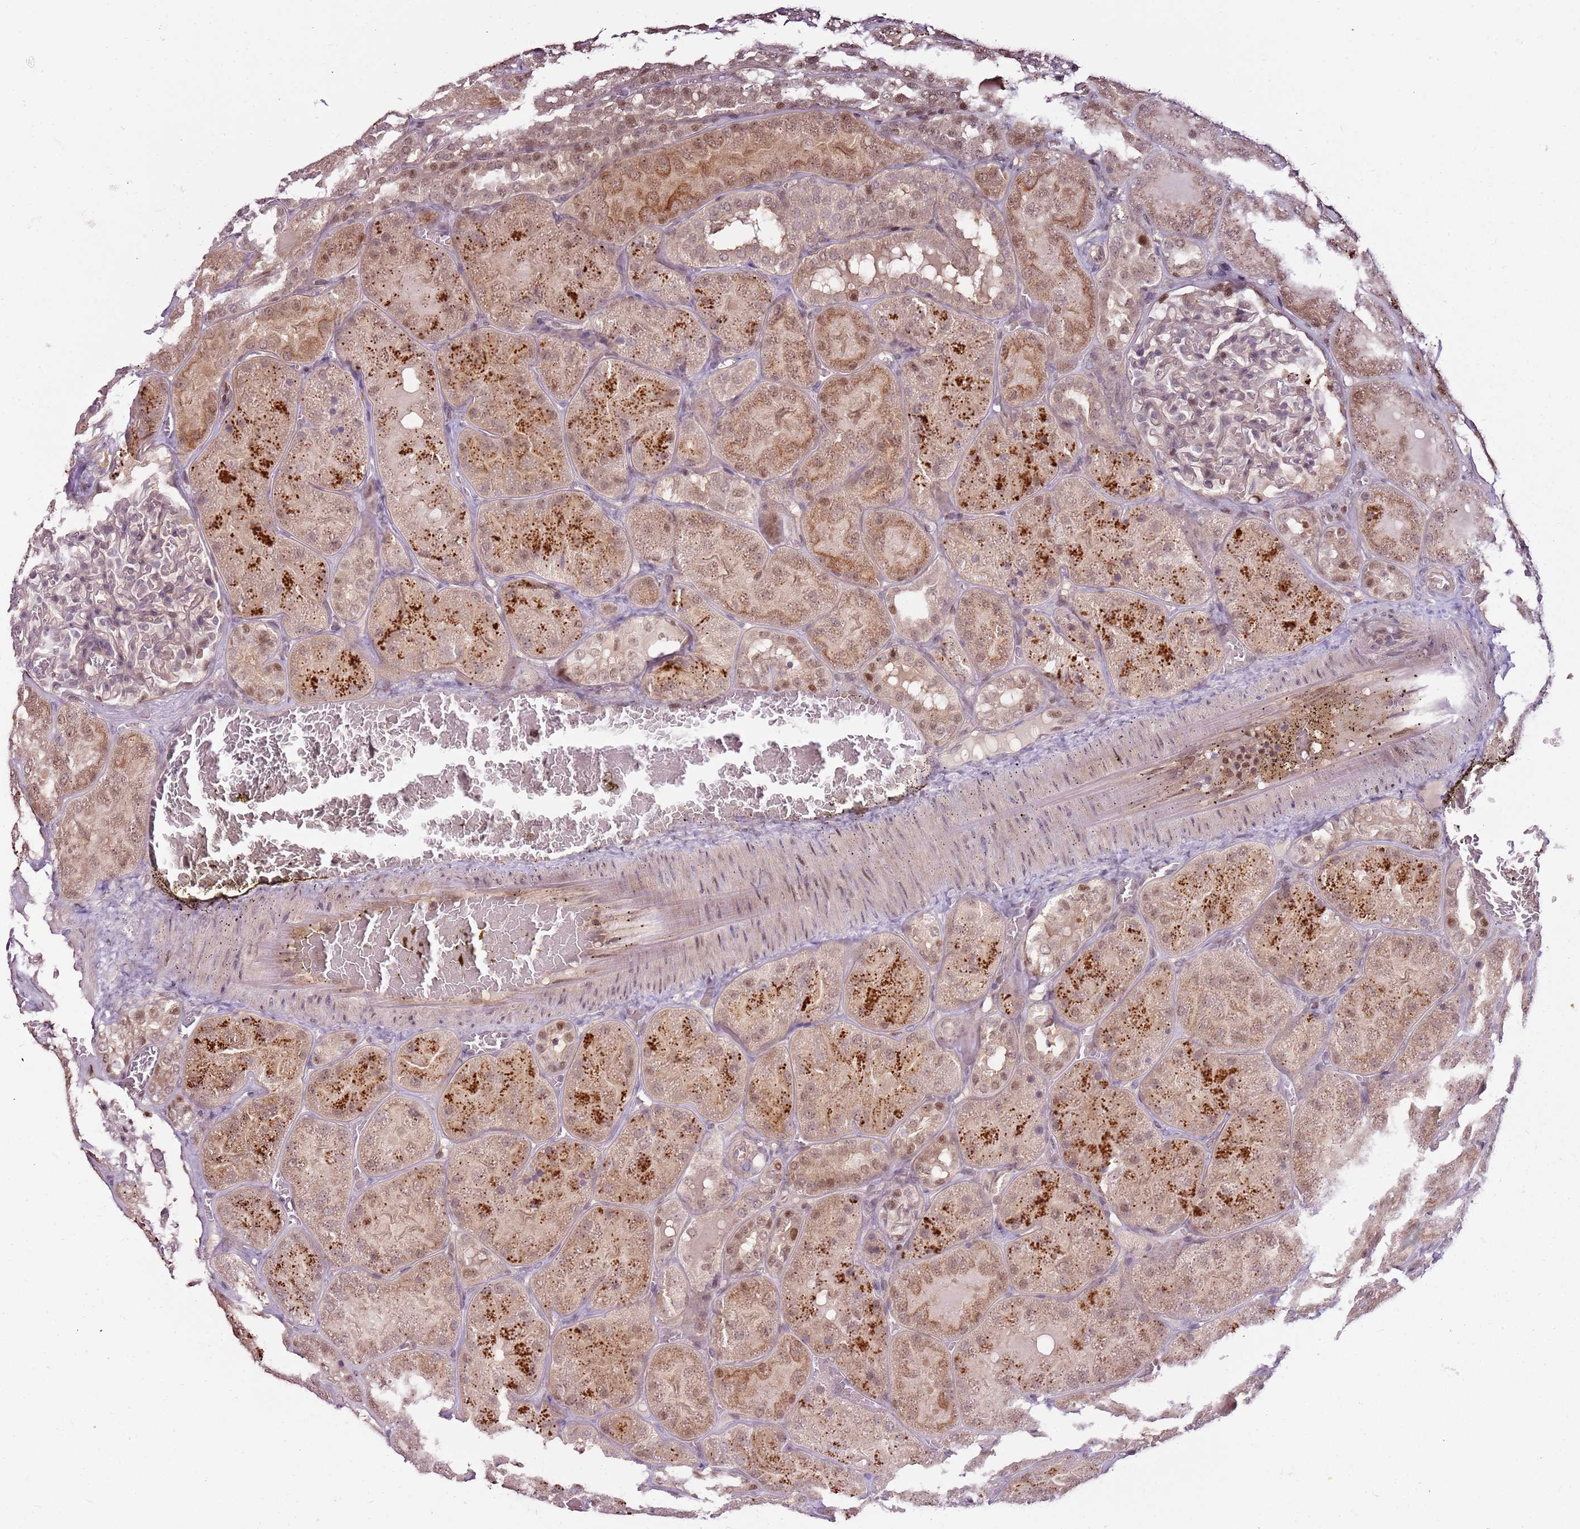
{"staining": {"intensity": "weak", "quantity": "25%-75%", "location": "nuclear"}, "tissue": "kidney", "cell_type": "Cells in glomeruli", "image_type": "normal", "snomed": [{"axis": "morphology", "description": "Normal tissue, NOS"}, {"axis": "topography", "description": "Kidney"}], "caption": "IHC histopathology image of benign kidney: kidney stained using IHC displays low levels of weak protein expression localized specifically in the nuclear of cells in glomeruli, appearing as a nuclear brown color.", "gene": "GSTO2", "patient": {"sex": "male", "age": 28}}